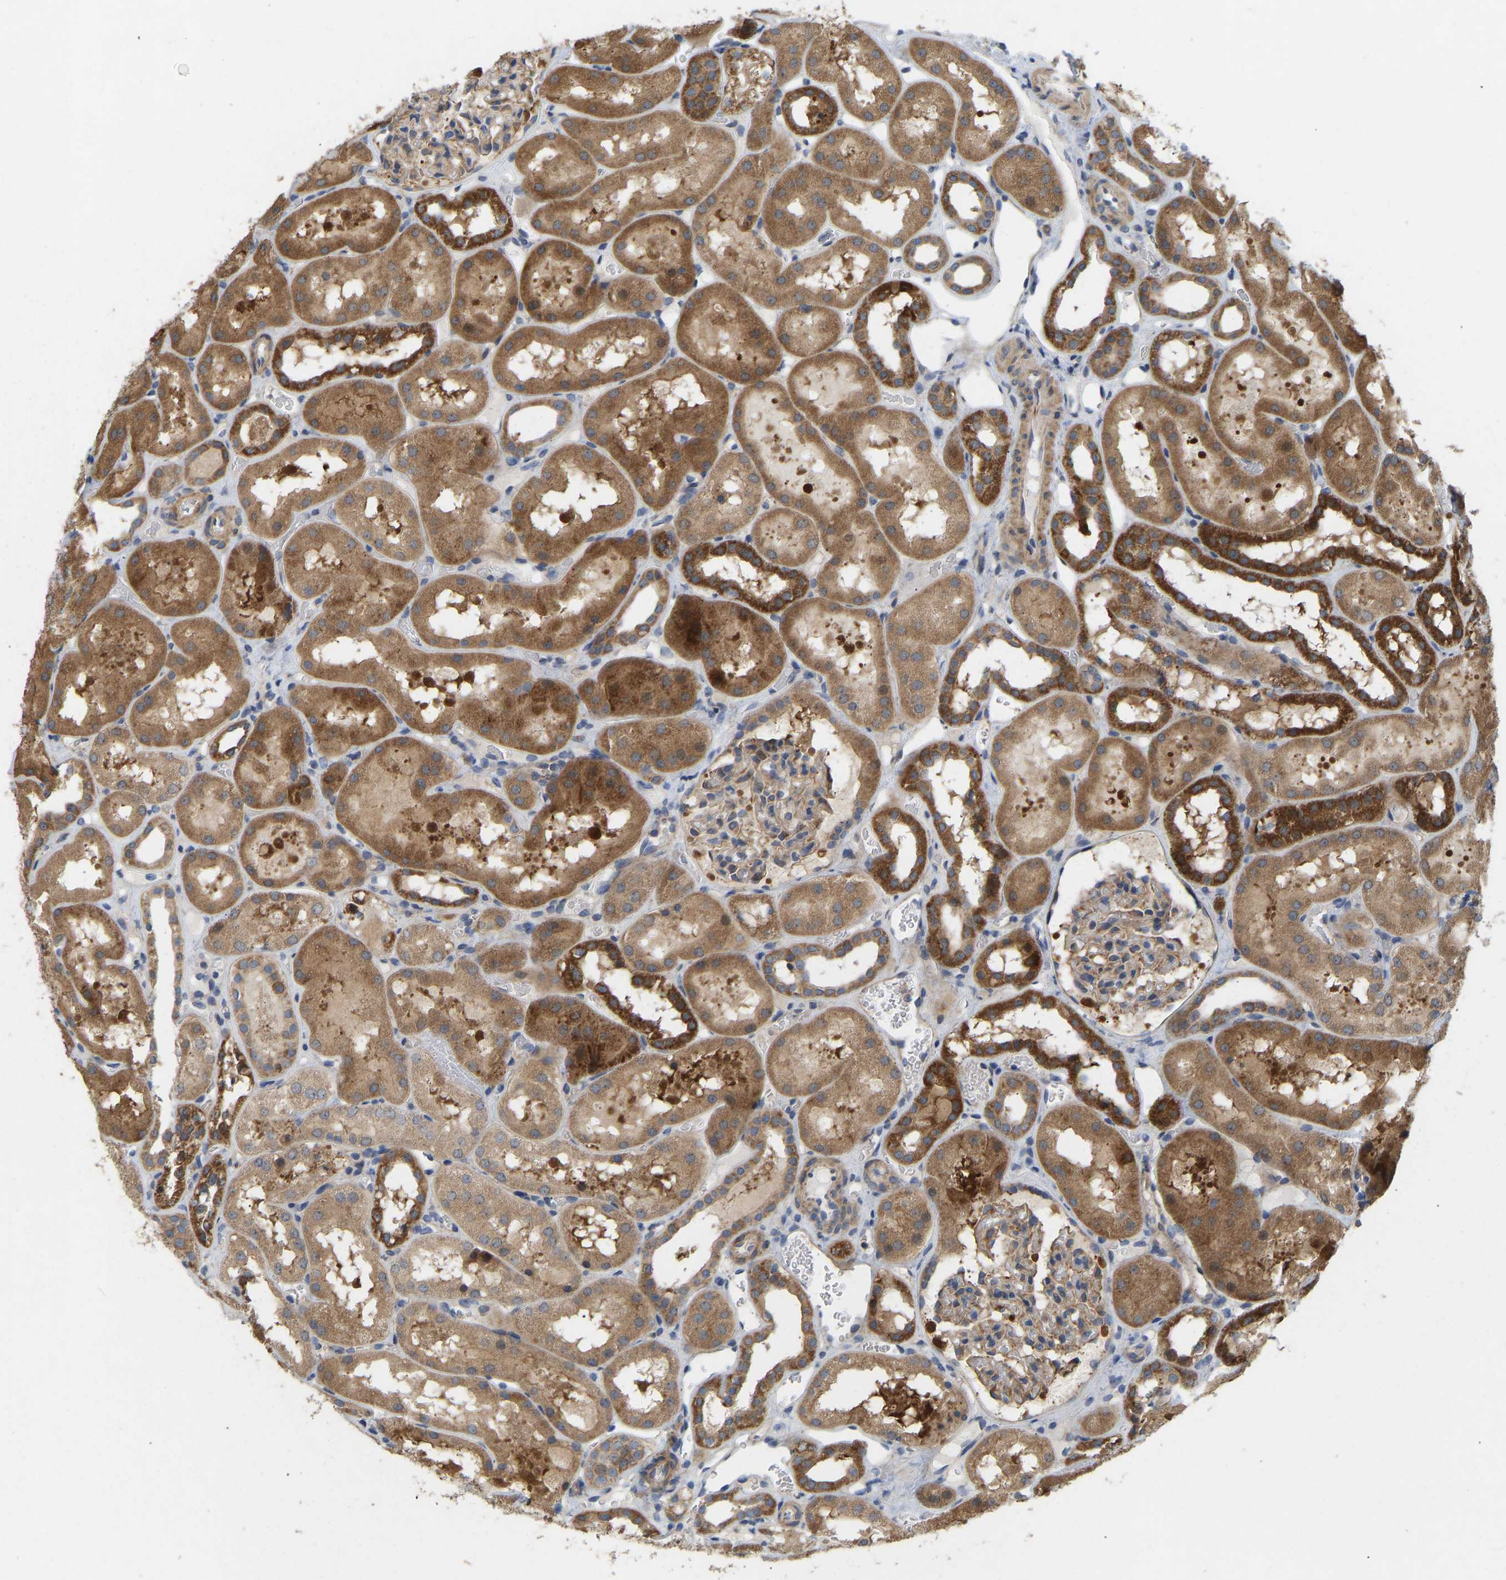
{"staining": {"intensity": "weak", "quantity": "25%-75%", "location": "cytoplasmic/membranous"}, "tissue": "kidney", "cell_type": "Cells in glomeruli", "image_type": "normal", "snomed": [{"axis": "morphology", "description": "Normal tissue, NOS"}, {"axis": "topography", "description": "Kidney"}, {"axis": "topography", "description": "Urinary bladder"}], "caption": "Kidney stained with DAB immunohistochemistry exhibits low levels of weak cytoplasmic/membranous positivity in approximately 25%-75% of cells in glomeruli.", "gene": "HACD2", "patient": {"sex": "male", "age": 16}}